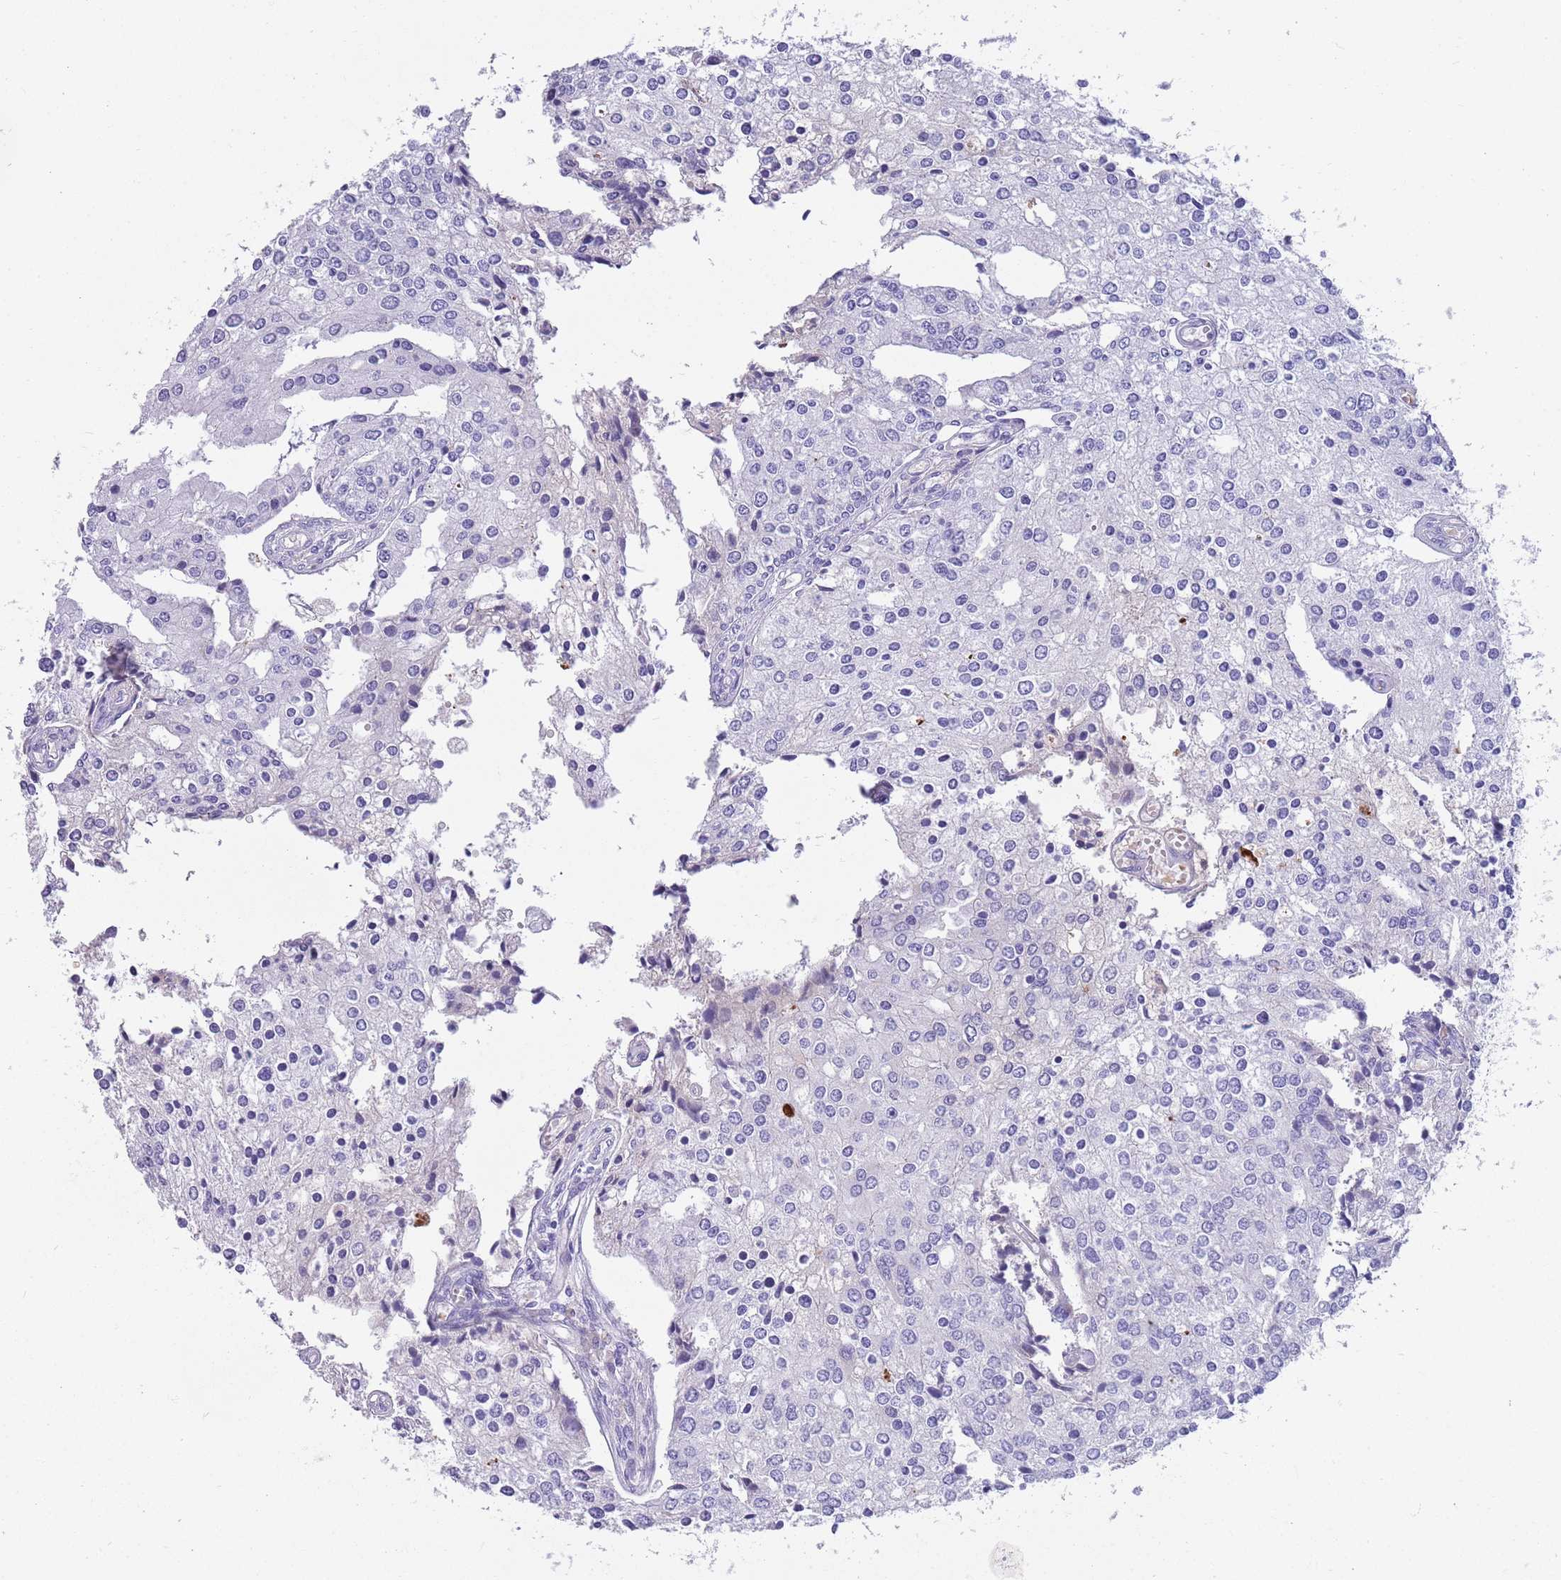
{"staining": {"intensity": "negative", "quantity": "none", "location": "none"}, "tissue": "prostate cancer", "cell_type": "Tumor cells", "image_type": "cancer", "snomed": [{"axis": "morphology", "description": "Adenocarcinoma, High grade"}, {"axis": "topography", "description": "Prostate"}], "caption": "Immunohistochemistry of human high-grade adenocarcinoma (prostate) exhibits no staining in tumor cells. (Stains: DAB immunohistochemistry (IHC) with hematoxylin counter stain, Microscopy: brightfield microscopy at high magnification).", "gene": "LEPROTL1", "patient": {"sex": "male", "age": 62}}